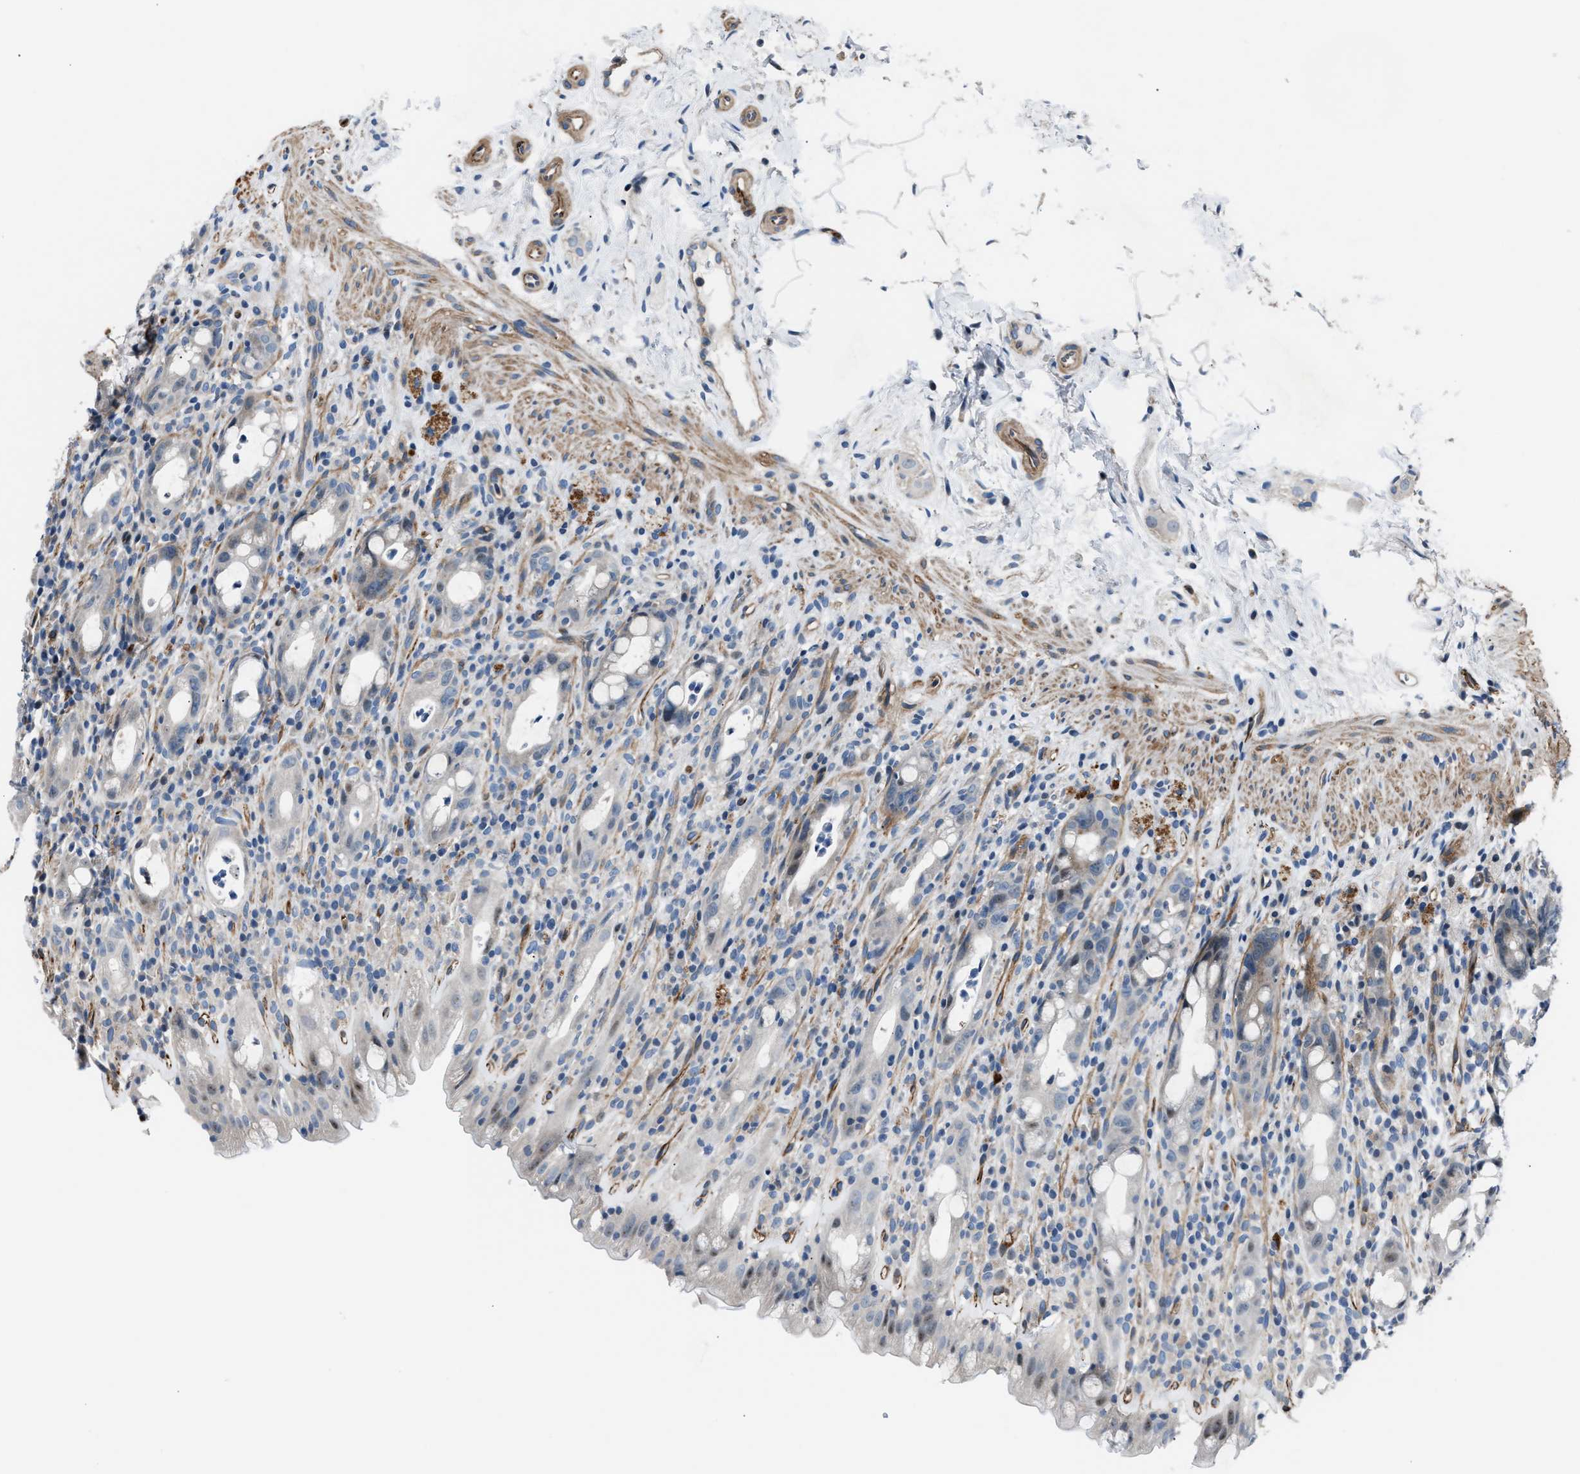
{"staining": {"intensity": "weak", "quantity": "<25%", "location": "nuclear"}, "tissue": "rectum", "cell_type": "Glandular cells", "image_type": "normal", "snomed": [{"axis": "morphology", "description": "Normal tissue, NOS"}, {"axis": "topography", "description": "Rectum"}], "caption": "Immunohistochemical staining of benign human rectum shows no significant expression in glandular cells. (DAB (3,3'-diaminobenzidine) immunohistochemistry visualized using brightfield microscopy, high magnification).", "gene": "MPDZ", "patient": {"sex": "male", "age": 44}}